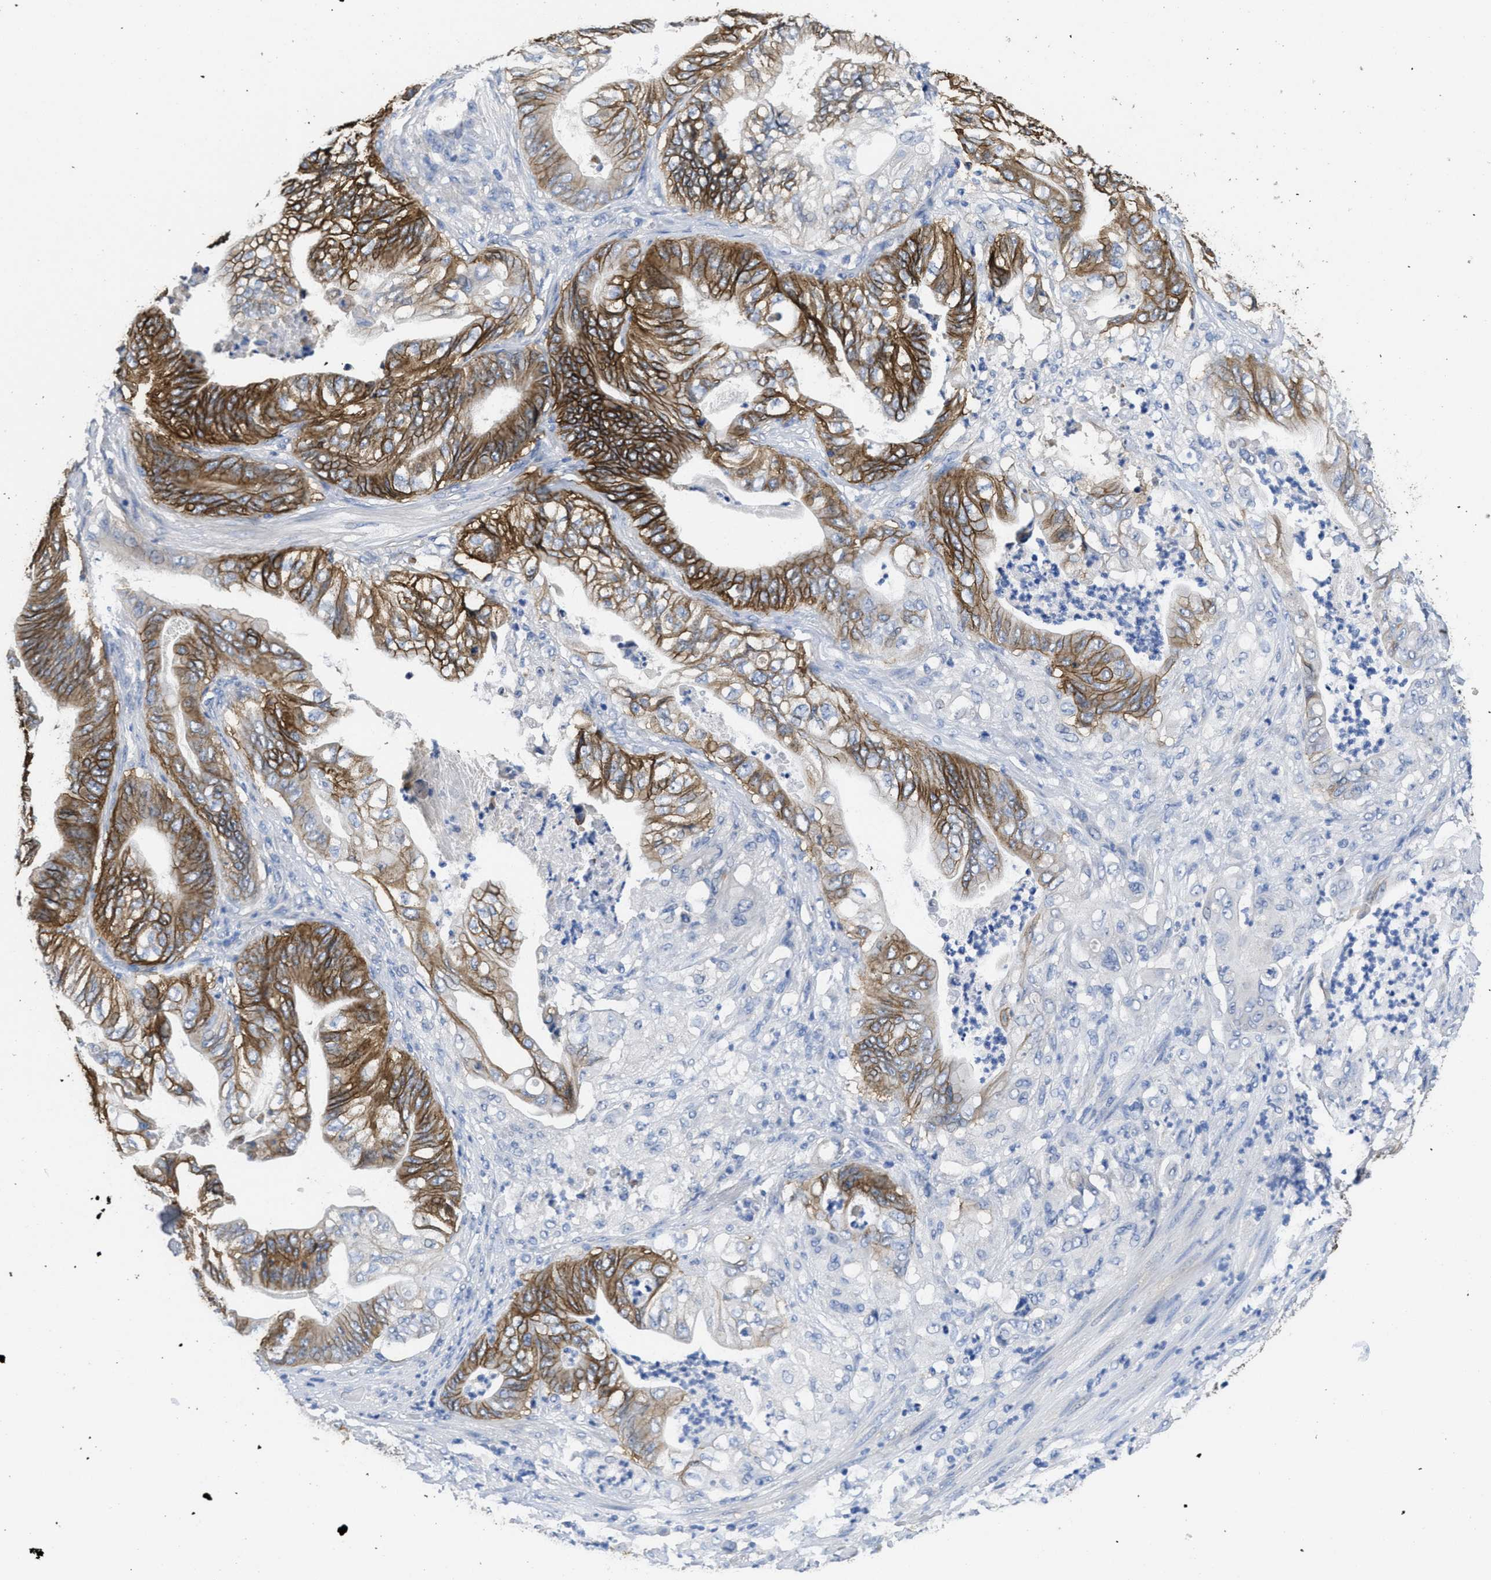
{"staining": {"intensity": "strong", "quantity": ">75%", "location": "cytoplasmic/membranous"}, "tissue": "stomach cancer", "cell_type": "Tumor cells", "image_type": "cancer", "snomed": [{"axis": "morphology", "description": "Adenocarcinoma, NOS"}, {"axis": "topography", "description": "Stomach"}], "caption": "Immunohistochemical staining of stomach cancer reveals high levels of strong cytoplasmic/membranous protein expression in approximately >75% of tumor cells.", "gene": "CA9", "patient": {"sex": "female", "age": 73}}